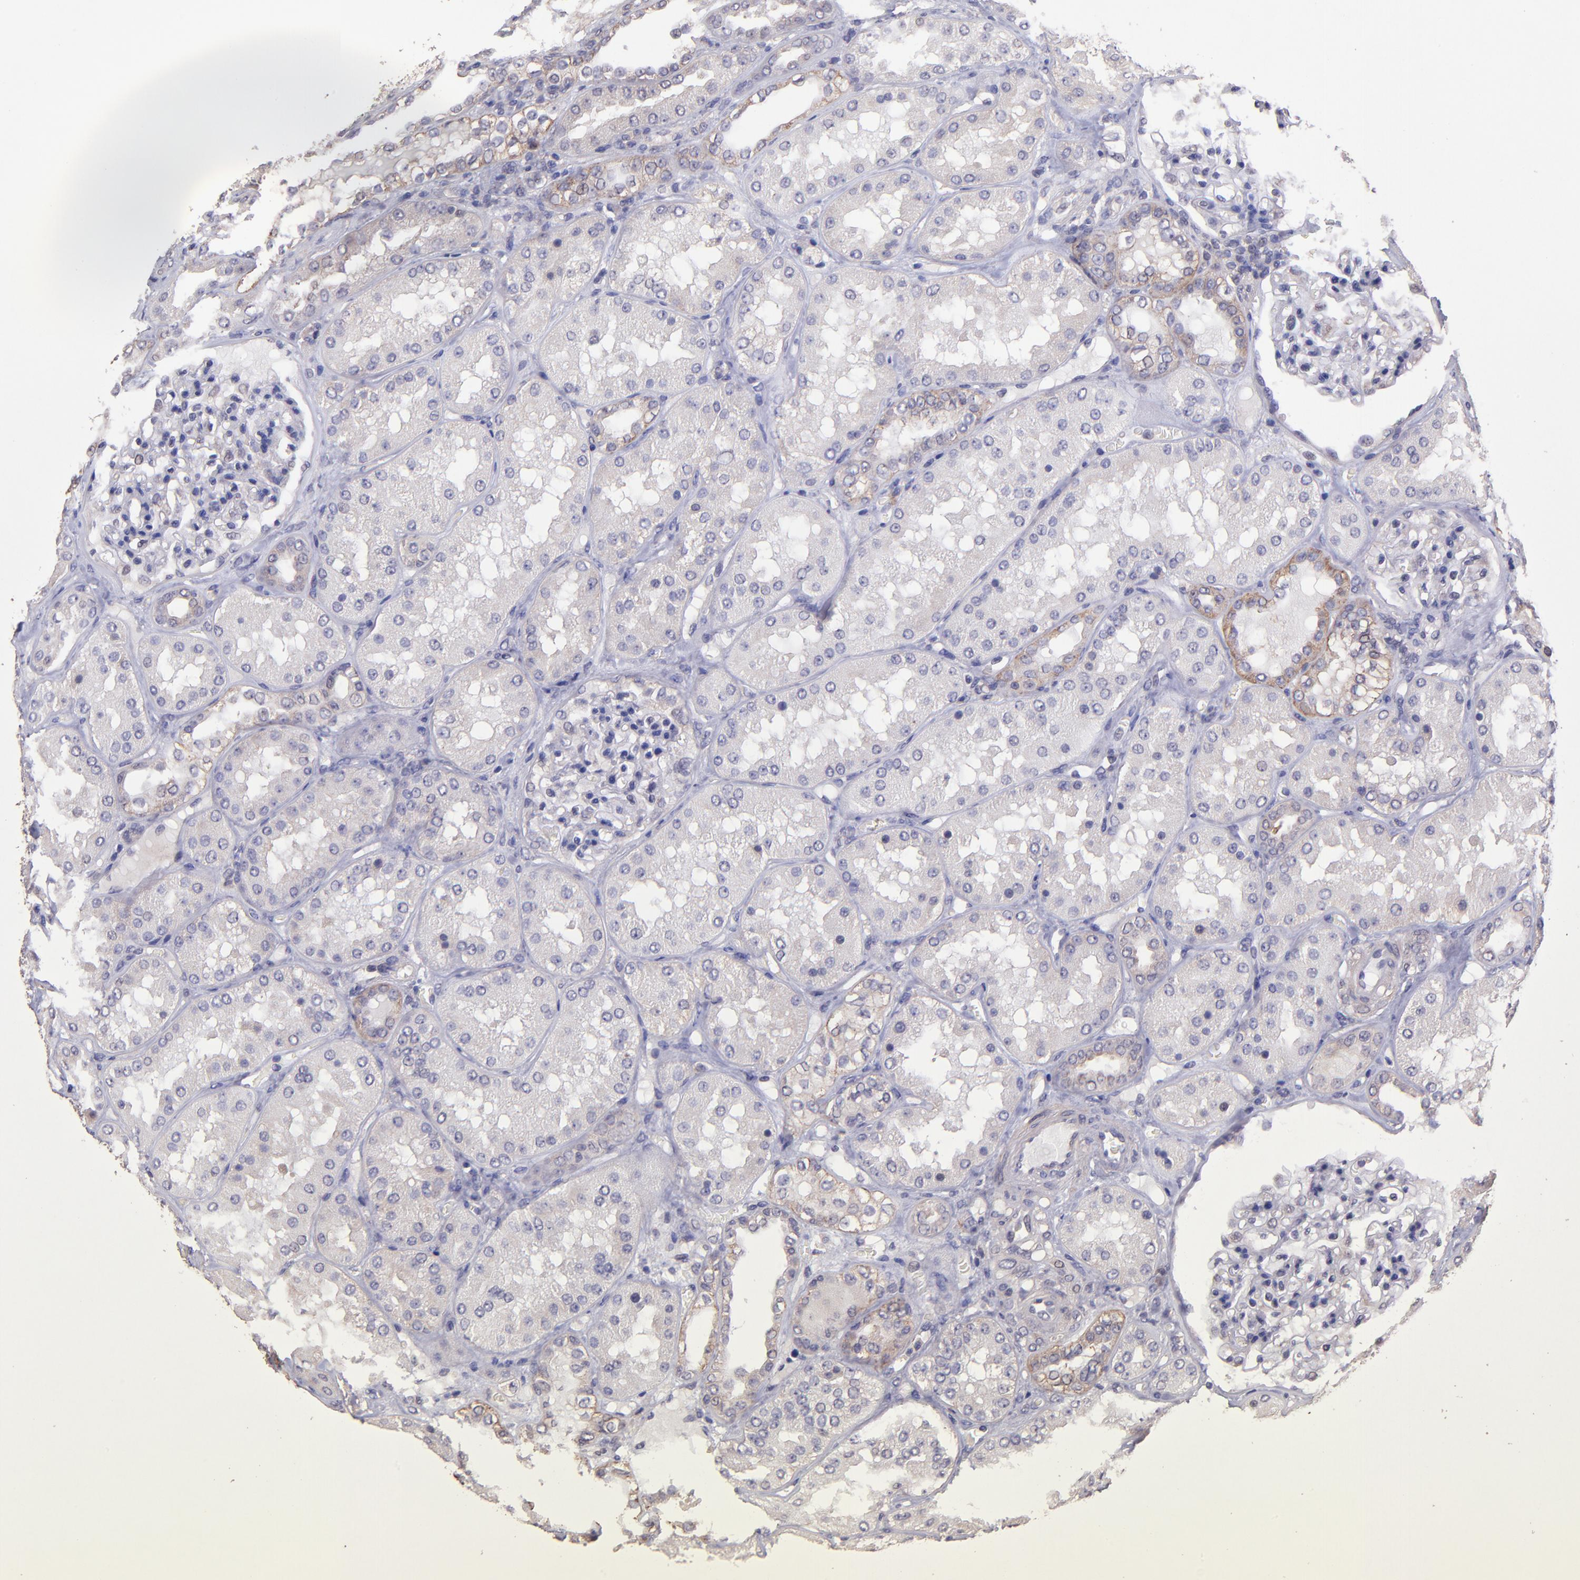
{"staining": {"intensity": "negative", "quantity": "none", "location": "none"}, "tissue": "kidney", "cell_type": "Cells in glomeruli", "image_type": "normal", "snomed": [{"axis": "morphology", "description": "Normal tissue, NOS"}, {"axis": "topography", "description": "Kidney"}], "caption": "Benign kidney was stained to show a protein in brown. There is no significant expression in cells in glomeruli.", "gene": "NSF", "patient": {"sex": "female", "age": 56}}